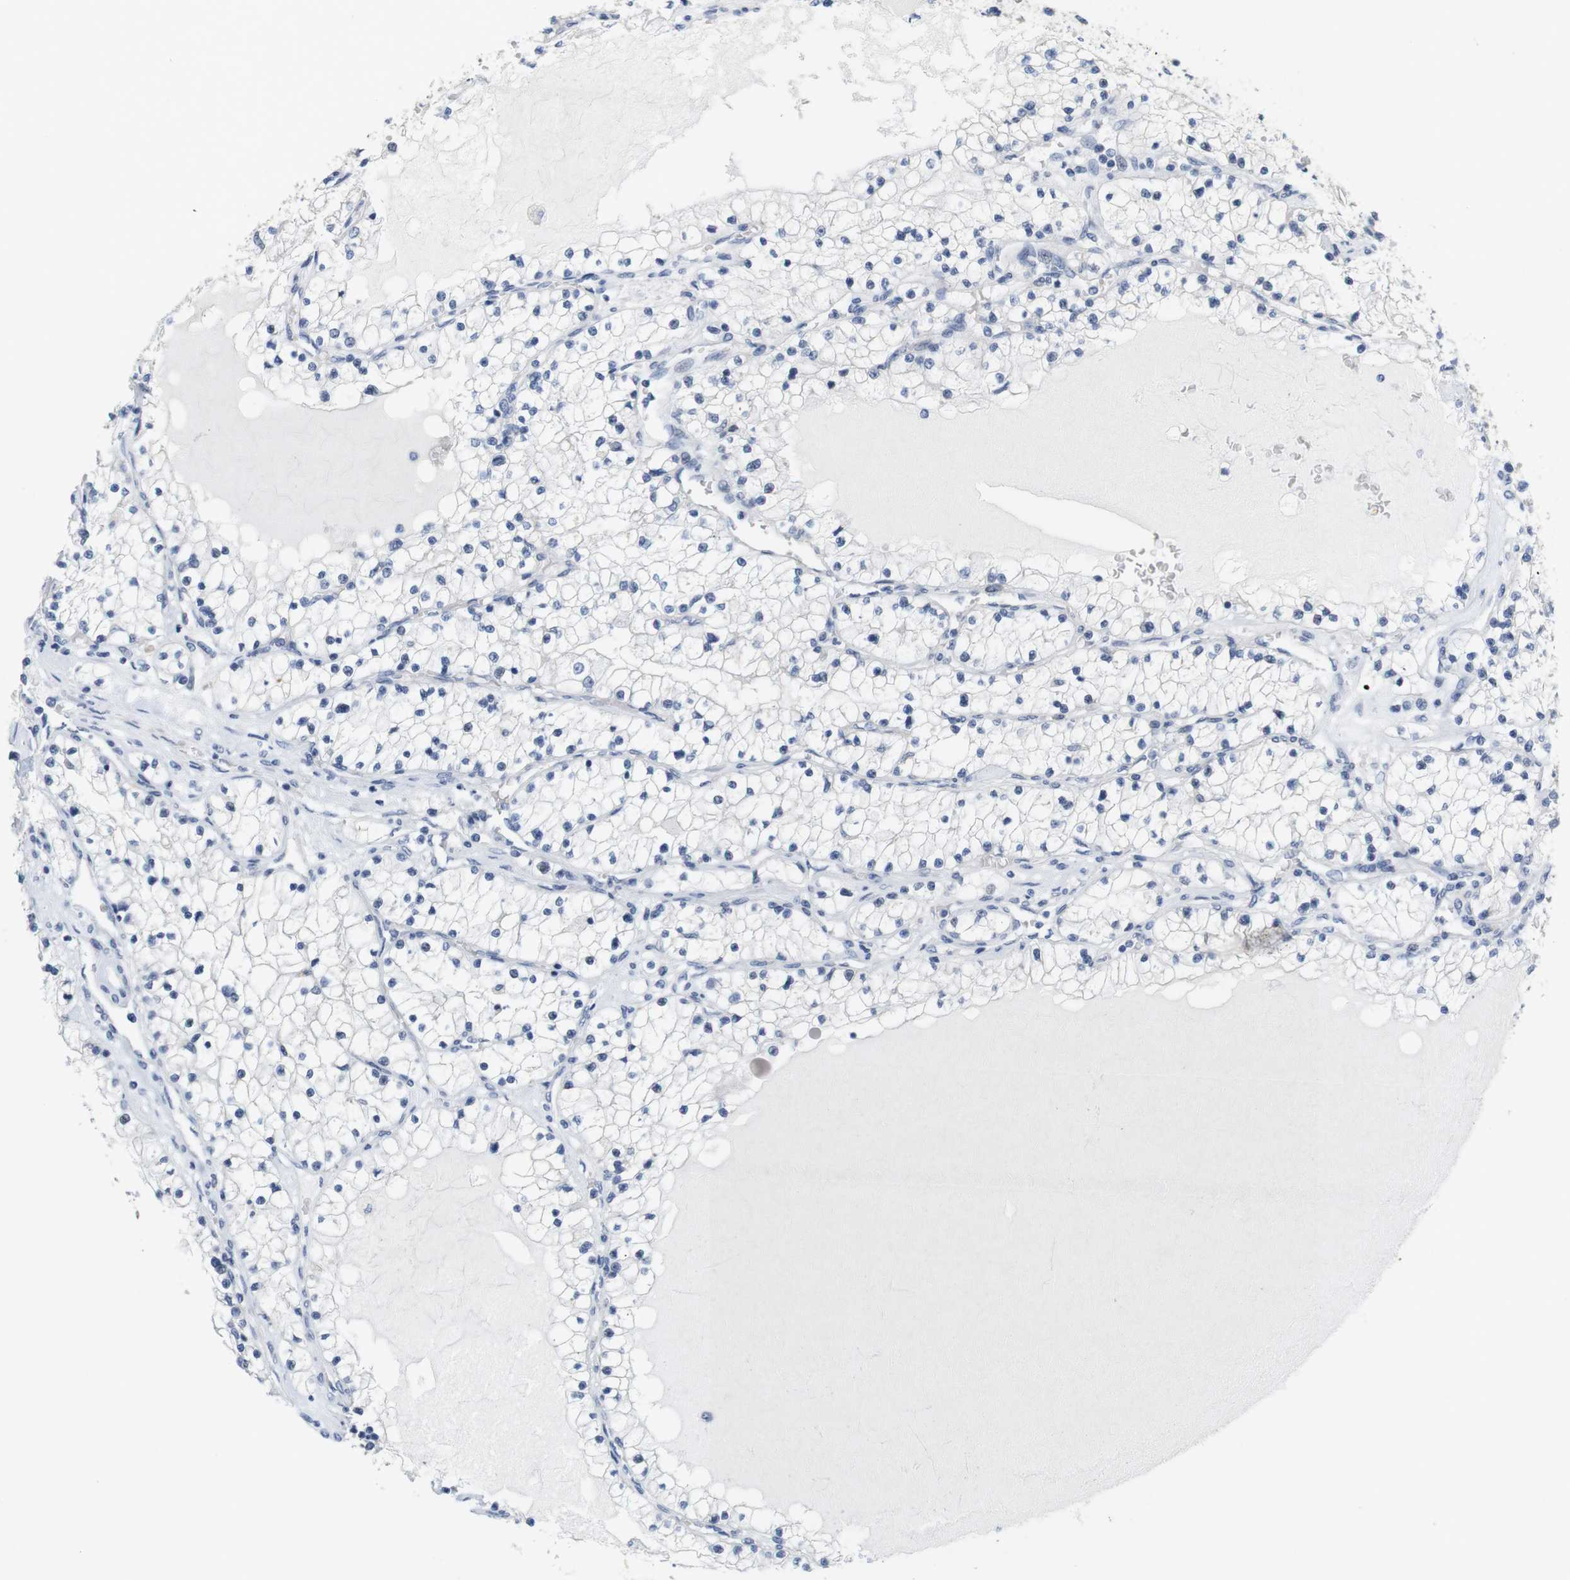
{"staining": {"intensity": "negative", "quantity": "none", "location": "none"}, "tissue": "renal cancer", "cell_type": "Tumor cells", "image_type": "cancer", "snomed": [{"axis": "morphology", "description": "Adenocarcinoma, NOS"}, {"axis": "topography", "description": "Kidney"}], "caption": "A high-resolution micrograph shows immunohistochemistry (IHC) staining of renal cancer (adenocarcinoma), which exhibits no significant staining in tumor cells.", "gene": "CDK2", "patient": {"sex": "male", "age": 68}}